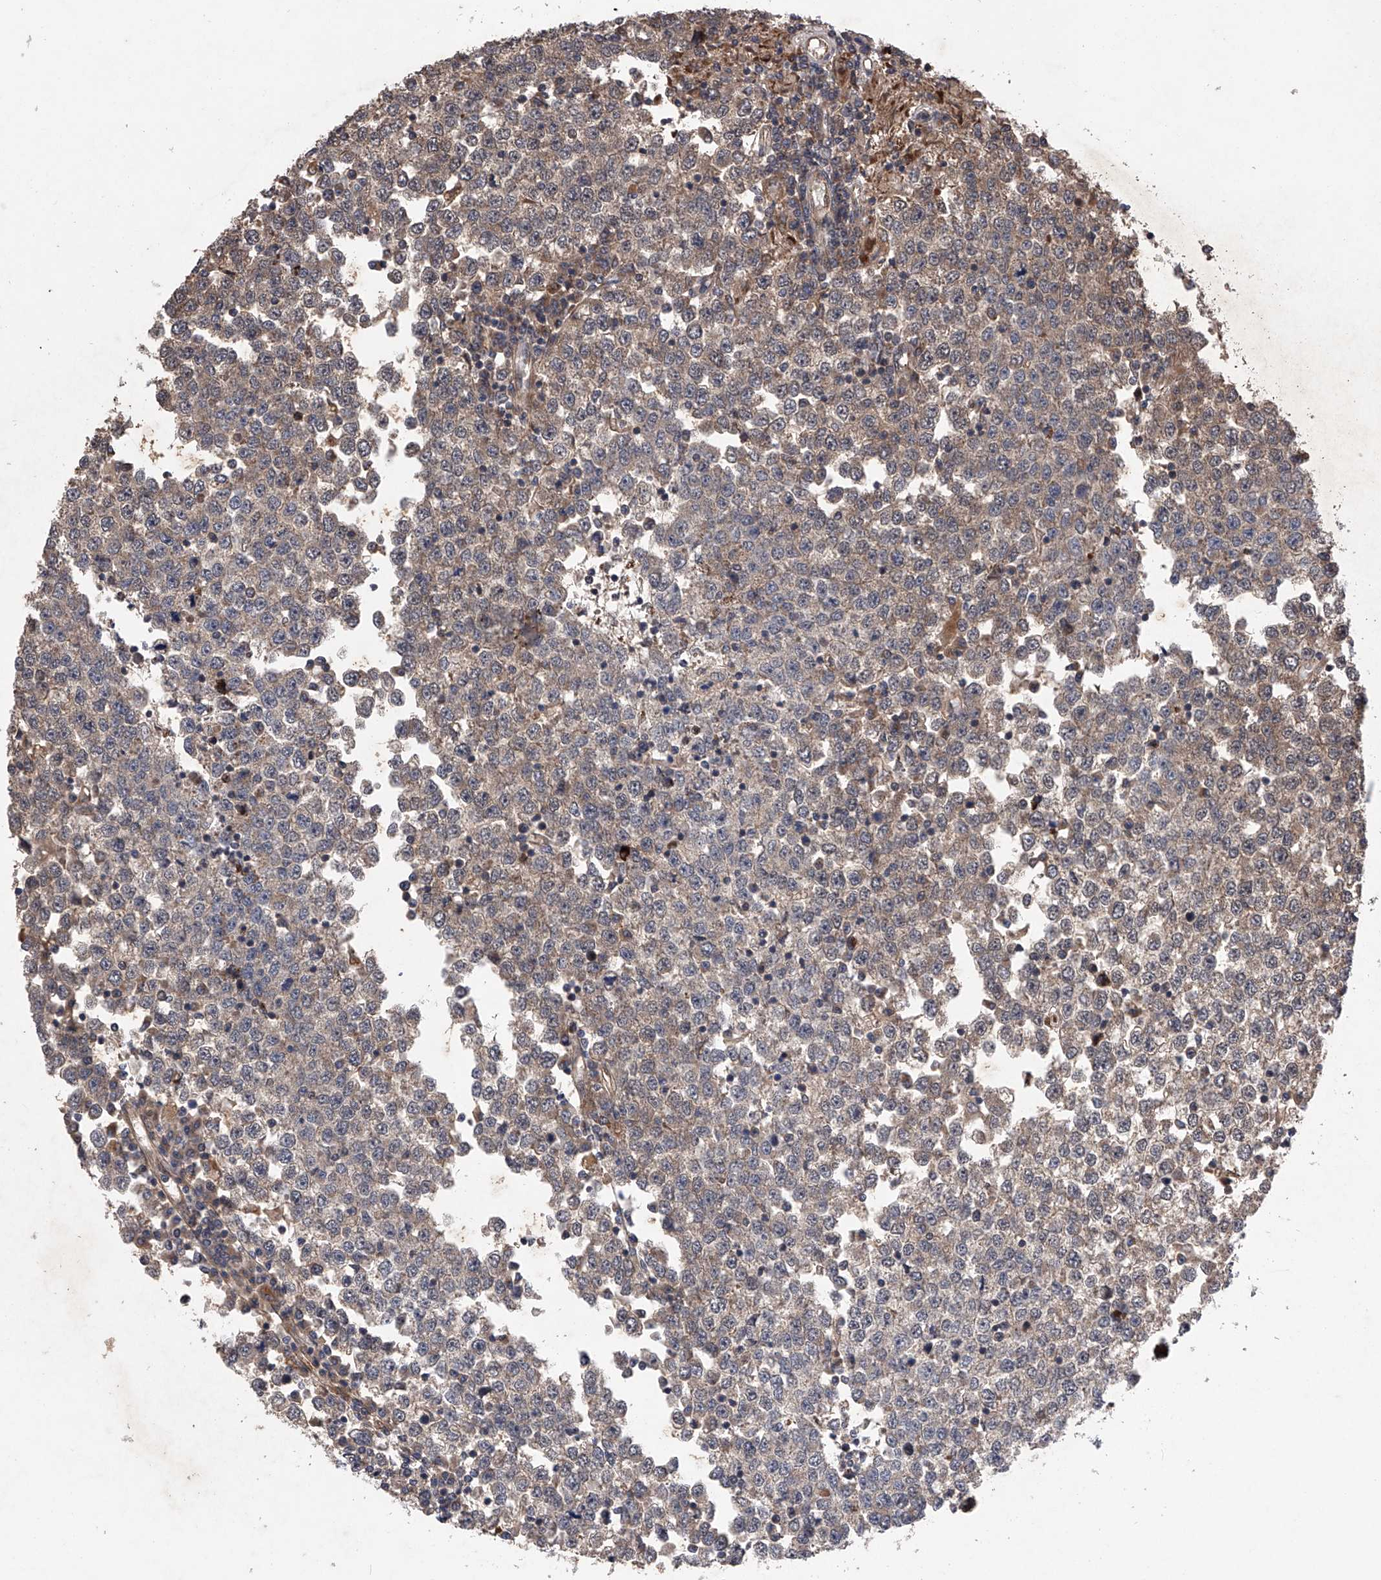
{"staining": {"intensity": "moderate", "quantity": "25%-75%", "location": "cytoplasmic/membranous"}, "tissue": "testis cancer", "cell_type": "Tumor cells", "image_type": "cancer", "snomed": [{"axis": "morphology", "description": "Seminoma, NOS"}, {"axis": "topography", "description": "Testis"}], "caption": "This is an image of immunohistochemistry staining of testis cancer, which shows moderate positivity in the cytoplasmic/membranous of tumor cells.", "gene": "MAP3K11", "patient": {"sex": "male", "age": 65}}